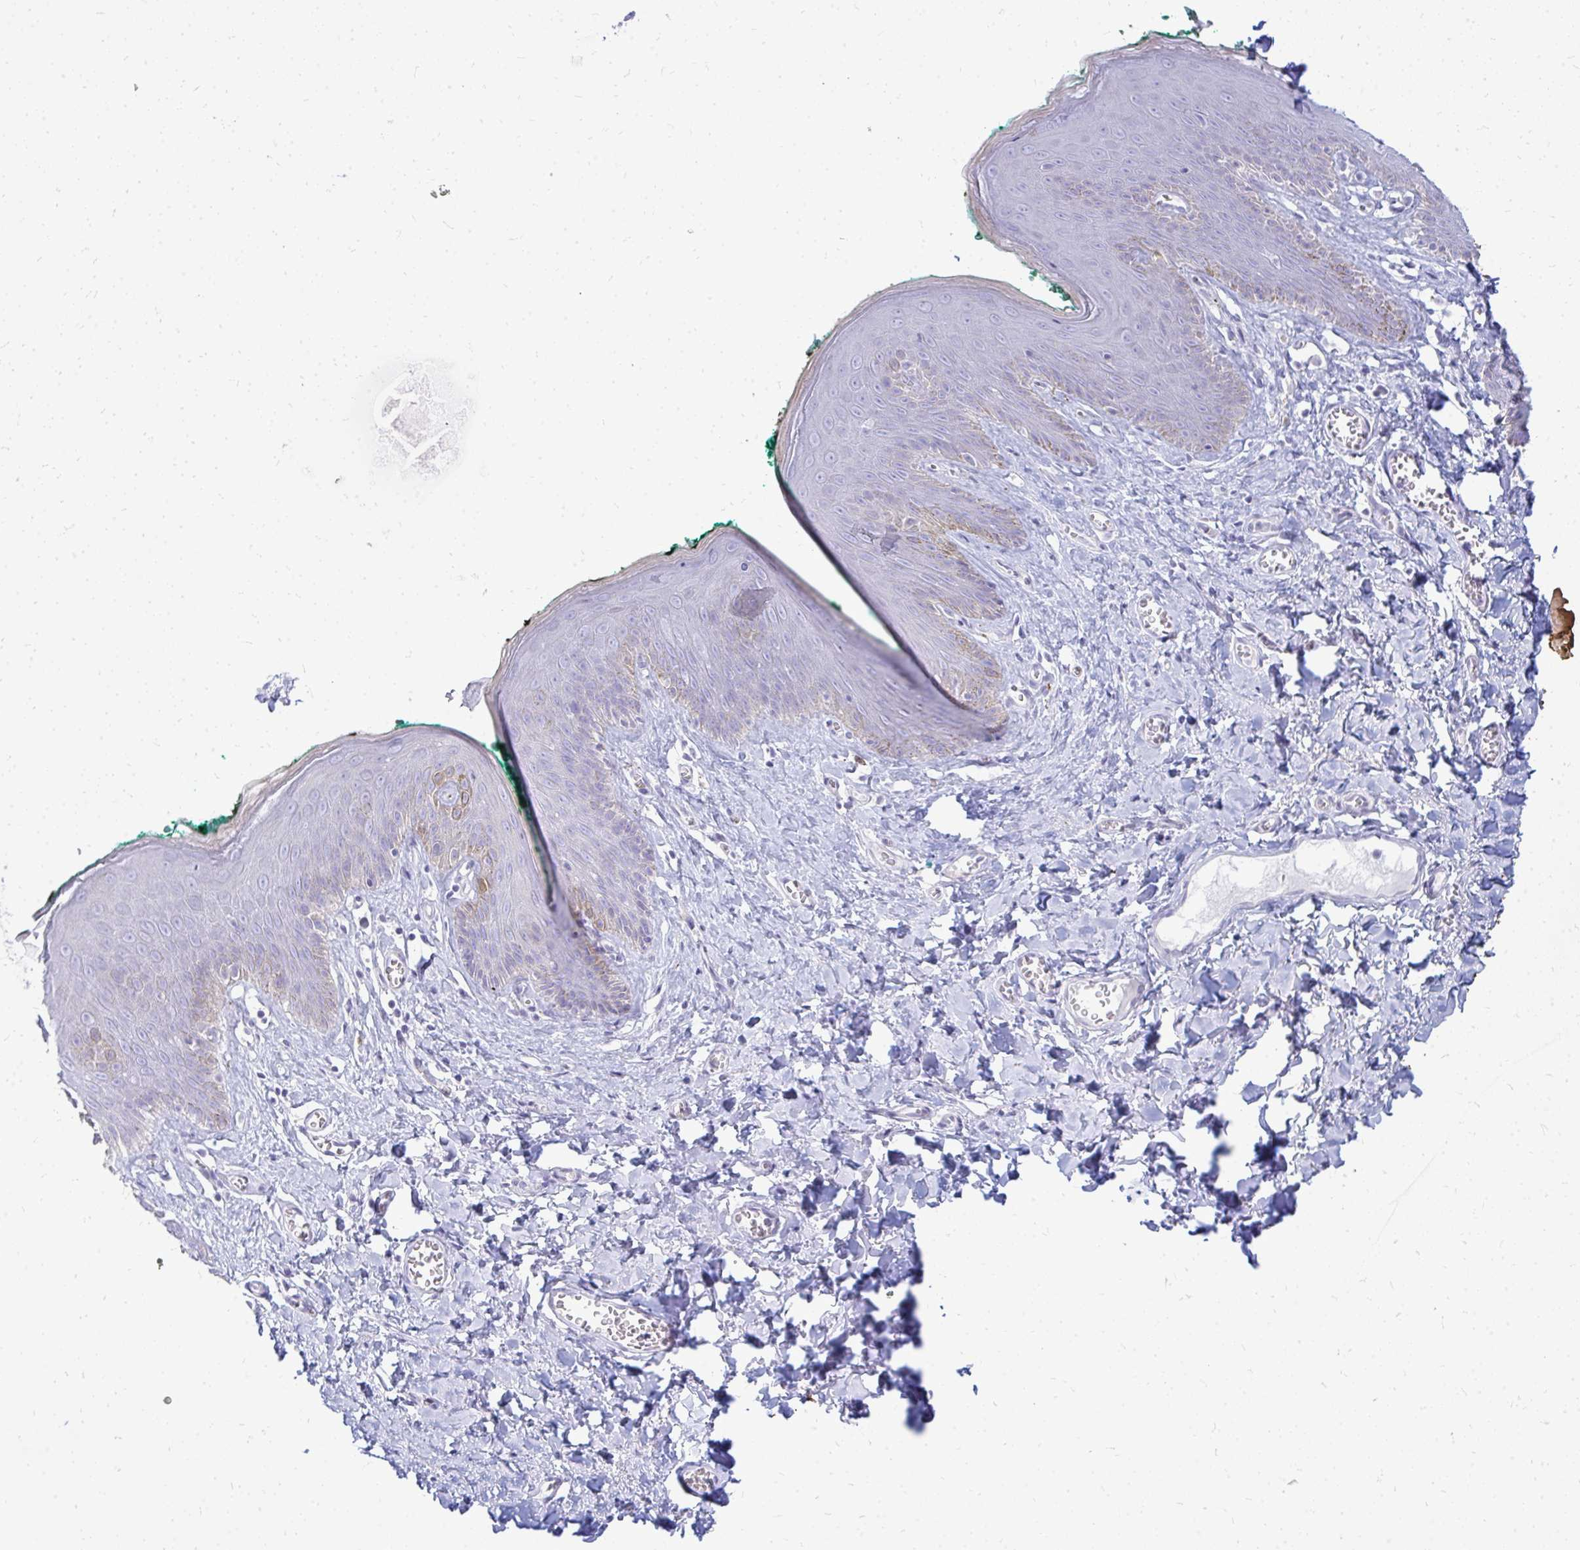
{"staining": {"intensity": "negative", "quantity": "none", "location": "none"}, "tissue": "skin", "cell_type": "Epidermal cells", "image_type": "normal", "snomed": [{"axis": "morphology", "description": "Normal tissue, NOS"}, {"axis": "topography", "description": "Vulva"}, {"axis": "topography", "description": "Peripheral nerve tissue"}], "caption": "This is an IHC image of normal human skin. There is no expression in epidermal cells.", "gene": "TSPEAR", "patient": {"sex": "female", "age": 66}}